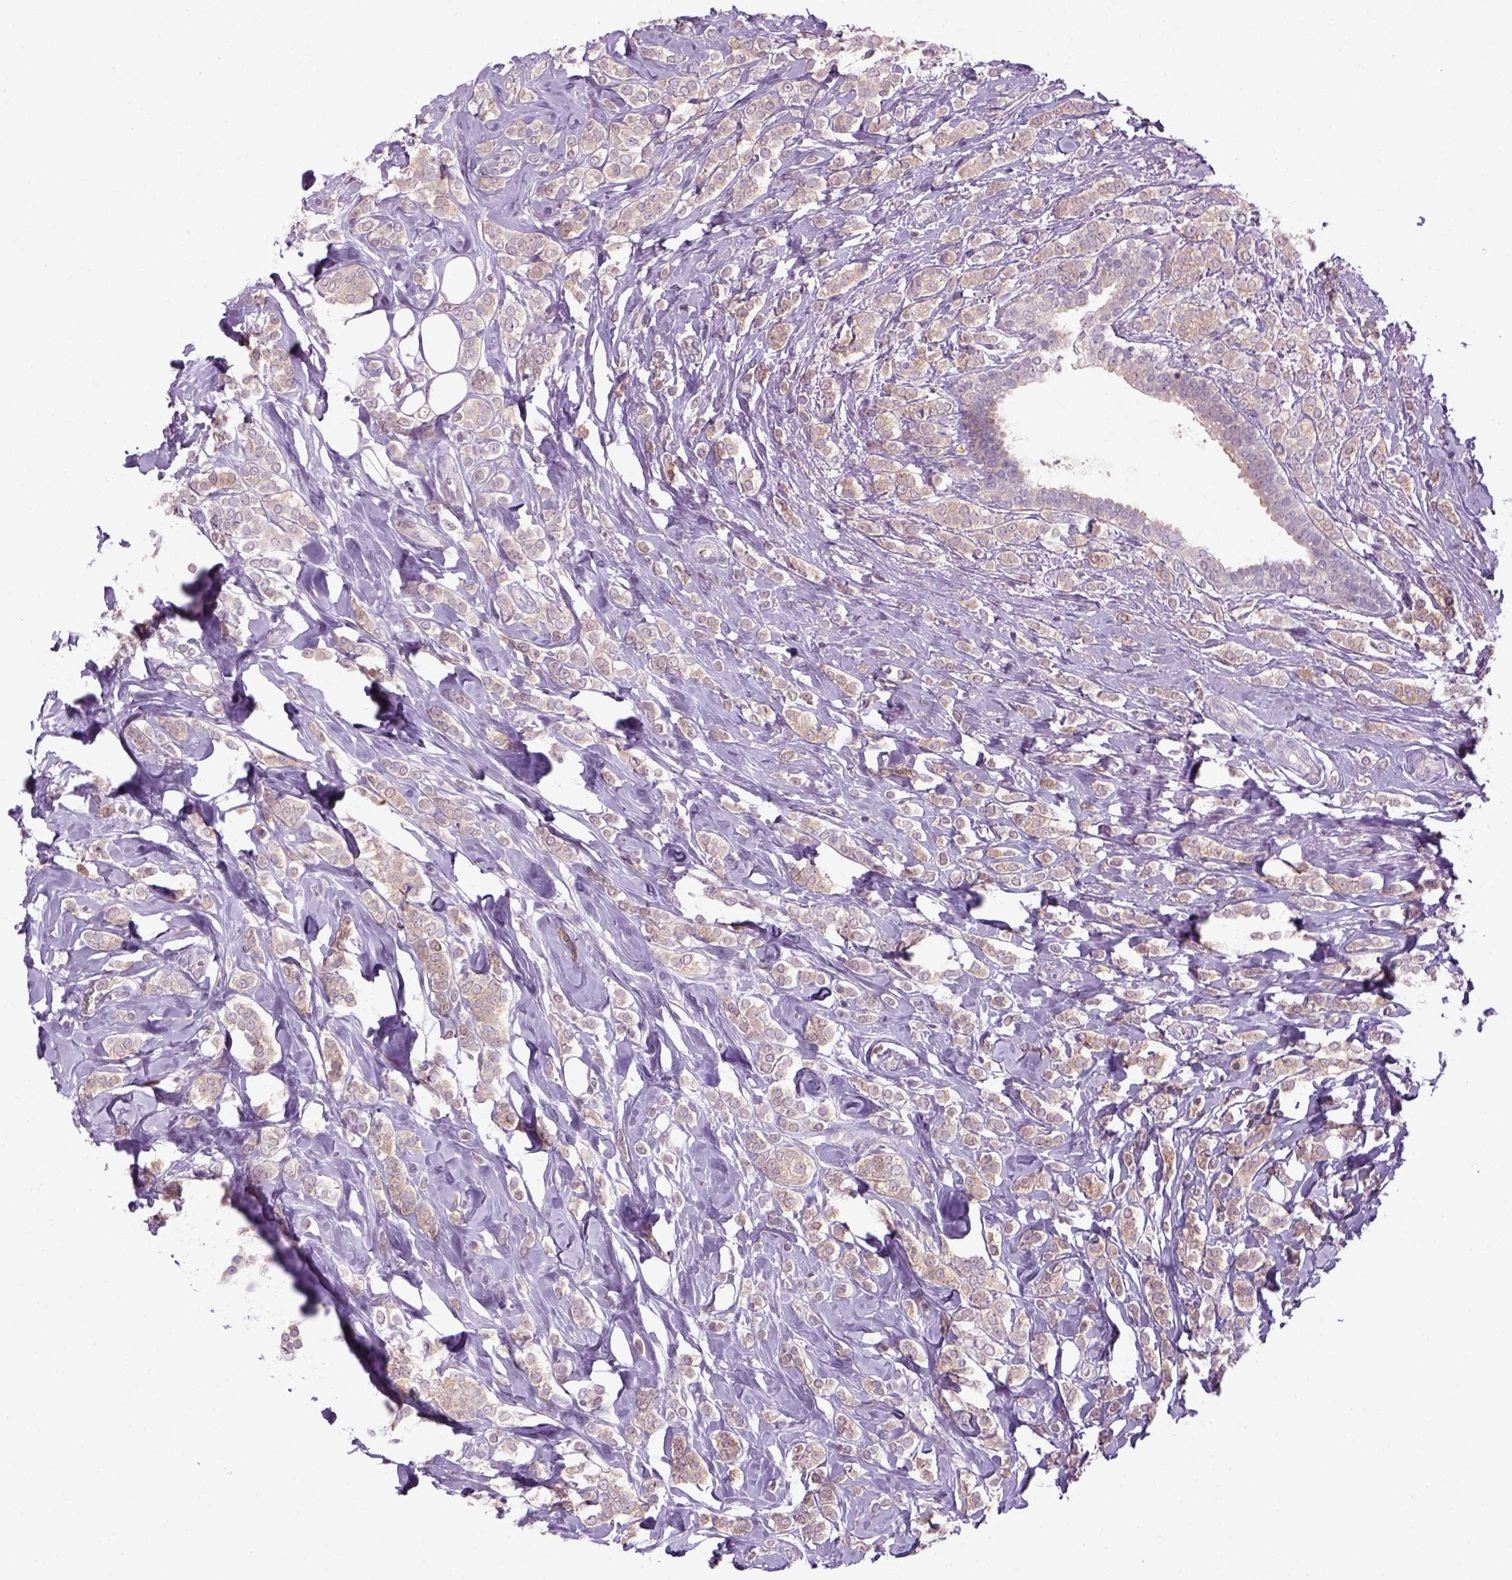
{"staining": {"intensity": "negative", "quantity": "none", "location": "none"}, "tissue": "breast cancer", "cell_type": "Tumor cells", "image_type": "cancer", "snomed": [{"axis": "morphology", "description": "Lobular carcinoma"}, {"axis": "topography", "description": "Breast"}], "caption": "DAB immunohistochemical staining of breast cancer (lobular carcinoma) demonstrates no significant expression in tumor cells. Nuclei are stained in blue.", "gene": "GOT1", "patient": {"sex": "female", "age": 49}}